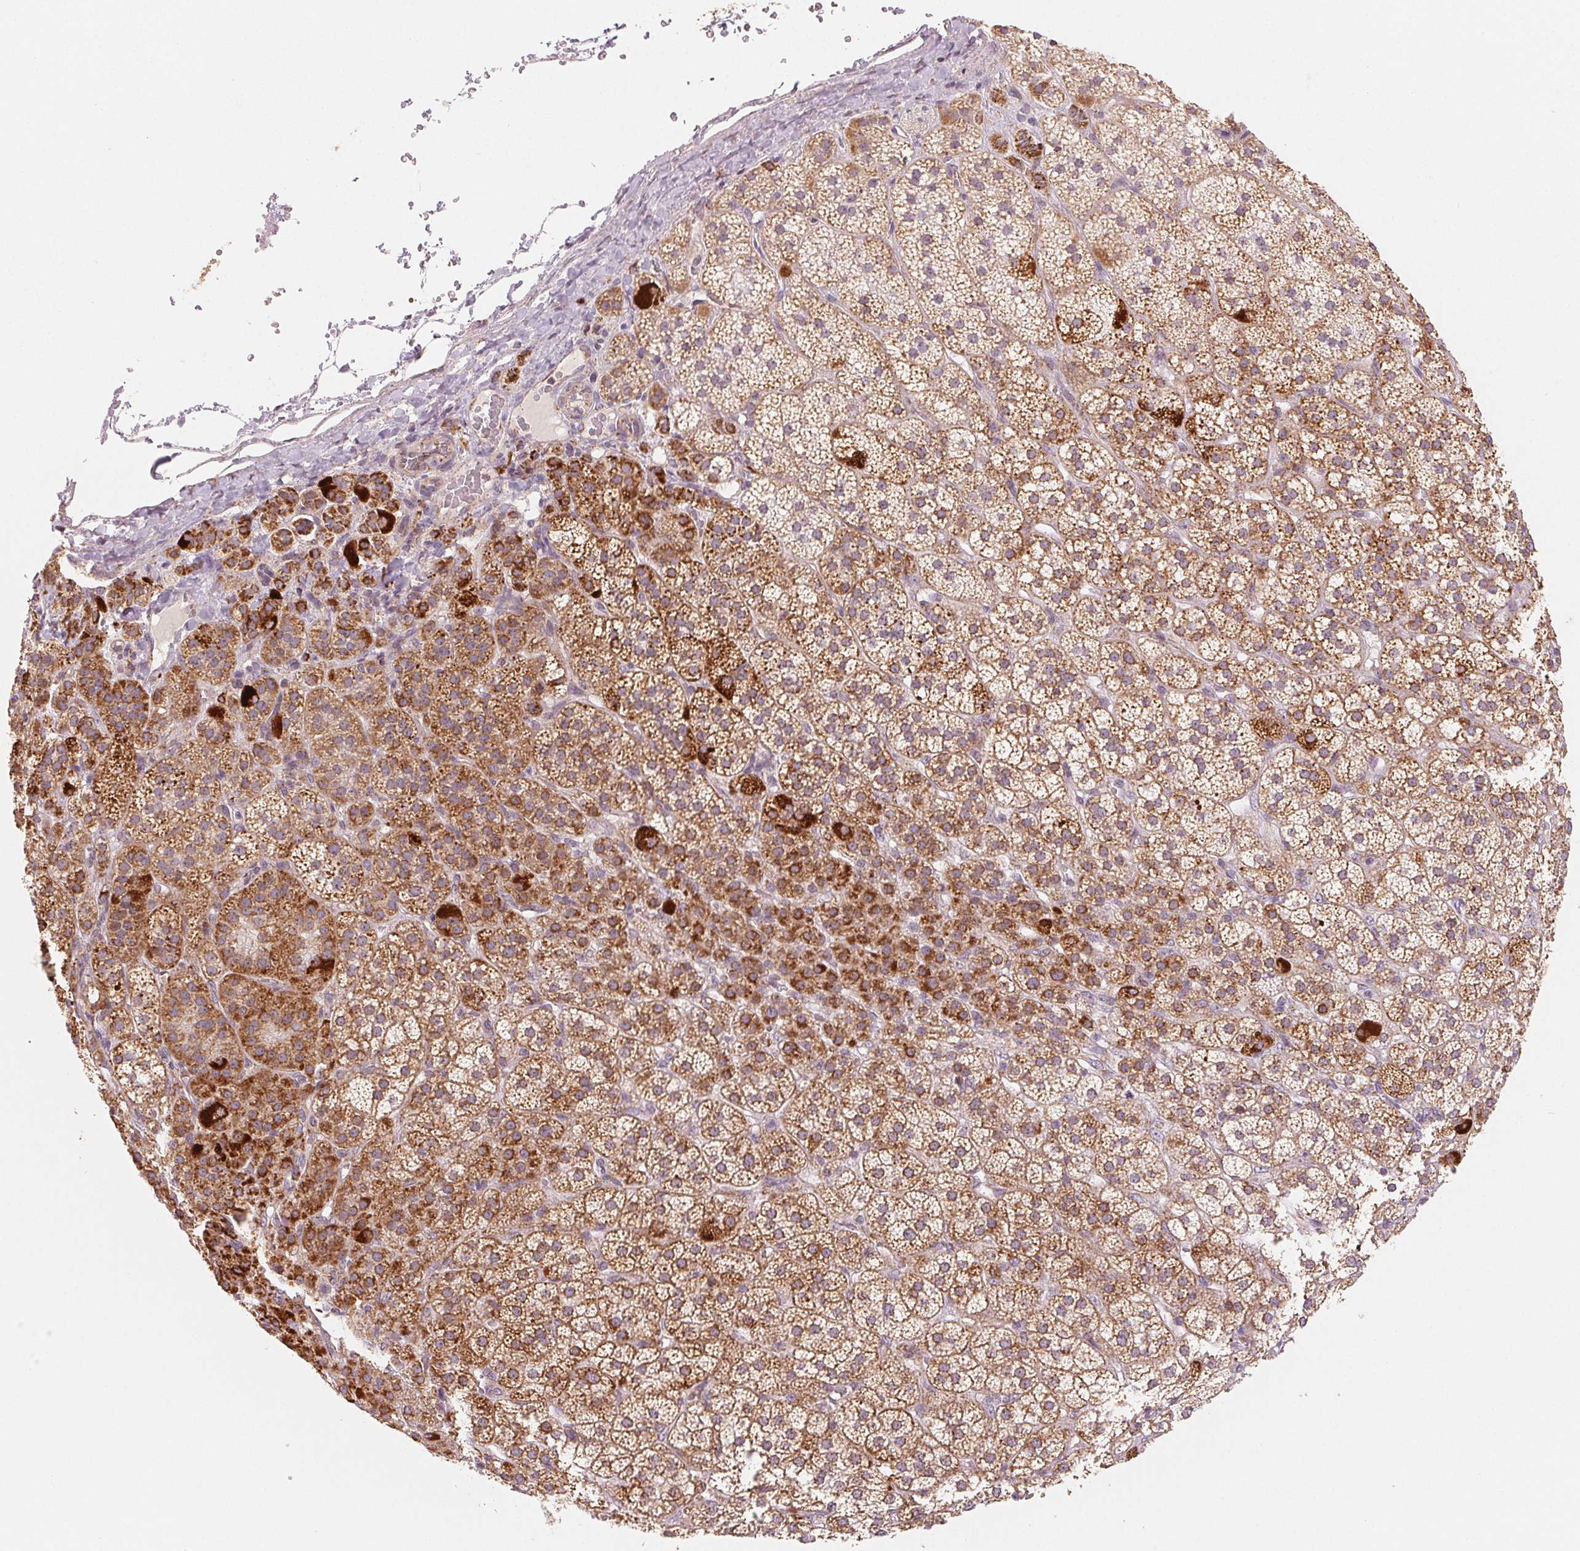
{"staining": {"intensity": "moderate", "quantity": ">75%", "location": "cytoplasmic/membranous"}, "tissue": "adrenal gland", "cell_type": "Glandular cells", "image_type": "normal", "snomed": [{"axis": "morphology", "description": "Normal tissue, NOS"}, {"axis": "topography", "description": "Adrenal gland"}], "caption": "The histopathology image displays immunohistochemical staining of unremarkable adrenal gland. There is moderate cytoplasmic/membranous staining is seen in approximately >75% of glandular cells.", "gene": "HINT2", "patient": {"sex": "female", "age": 60}}